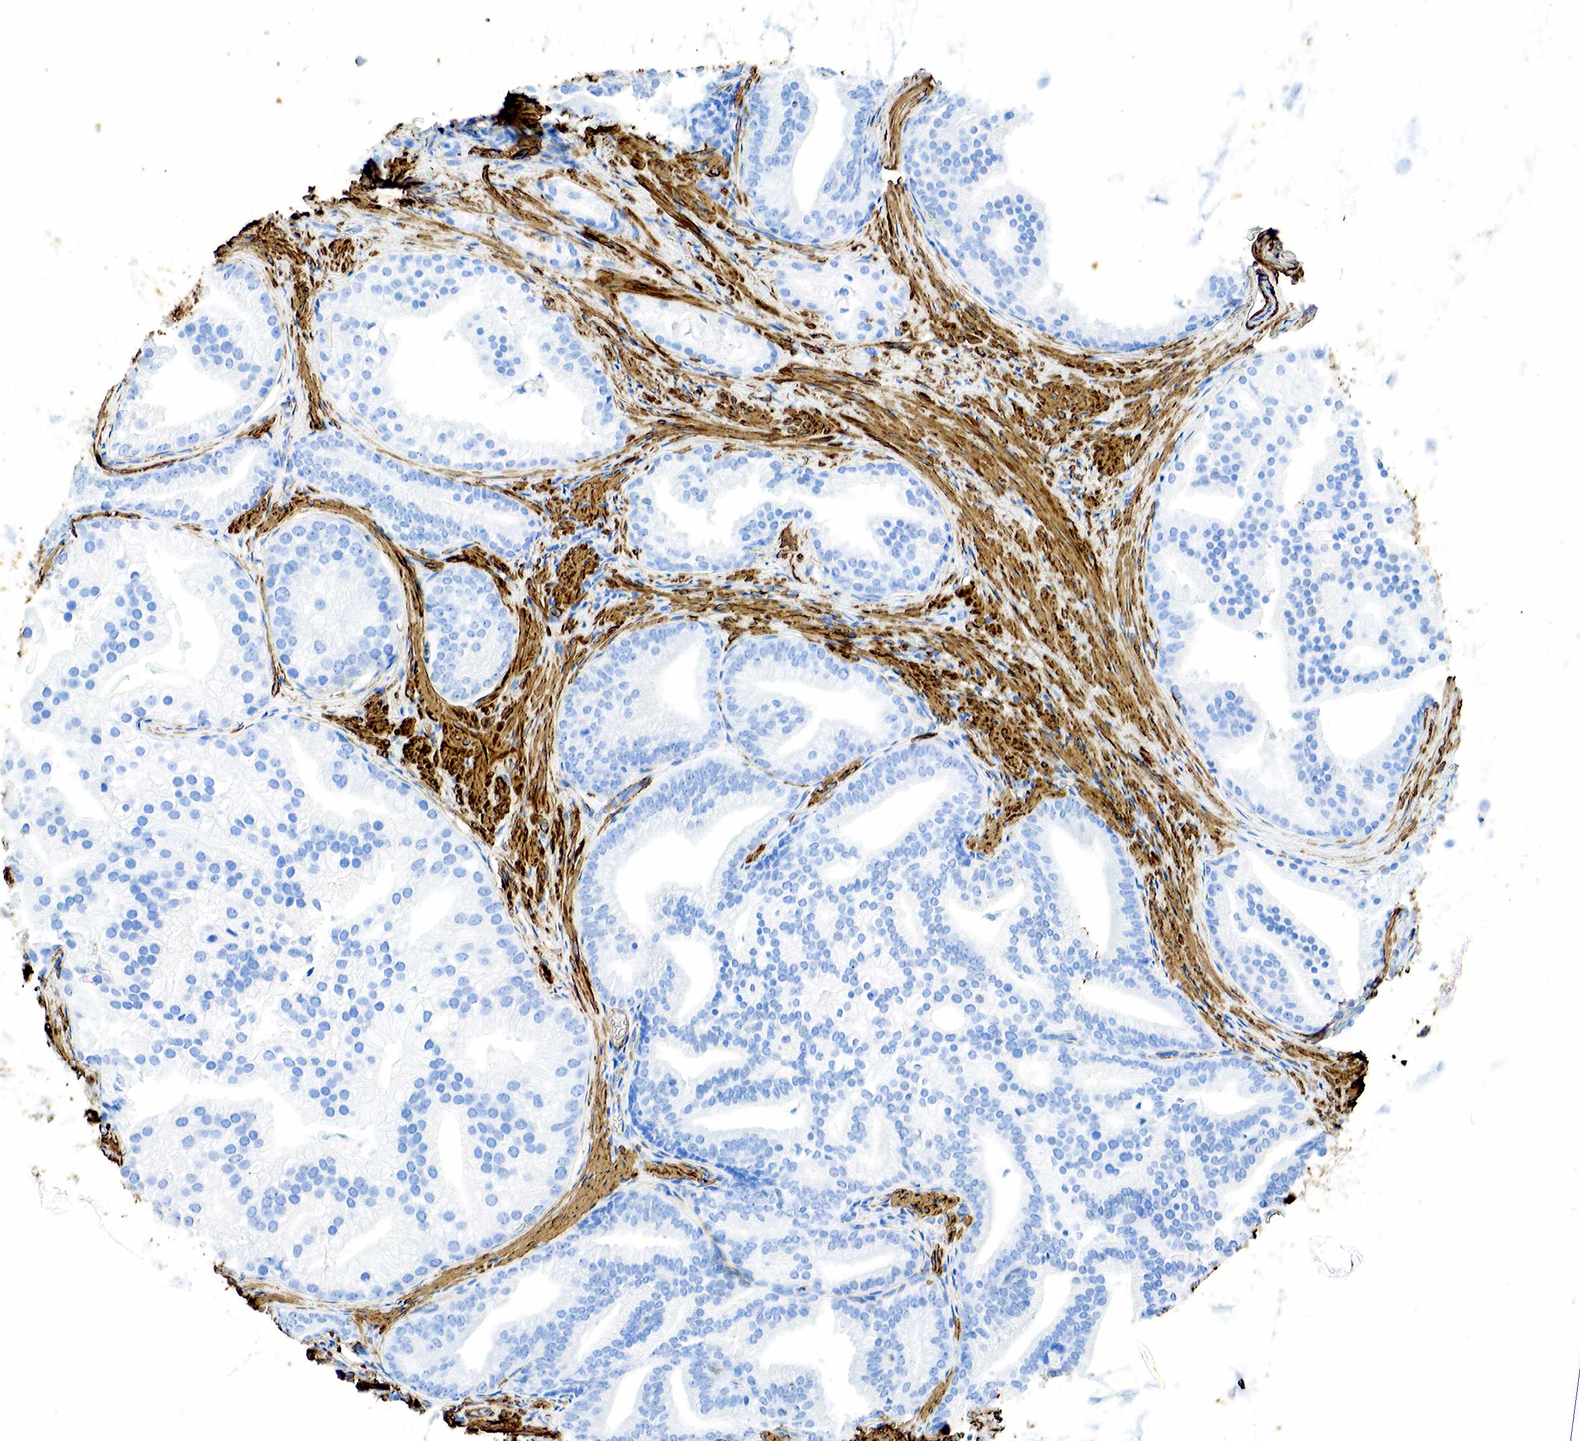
{"staining": {"intensity": "negative", "quantity": "none", "location": "none"}, "tissue": "prostate cancer", "cell_type": "Tumor cells", "image_type": "cancer", "snomed": [{"axis": "morphology", "description": "Adenocarcinoma, Low grade"}, {"axis": "topography", "description": "Prostate"}], "caption": "Immunohistochemistry photomicrograph of neoplastic tissue: prostate cancer stained with DAB shows no significant protein positivity in tumor cells. (DAB immunohistochemistry, high magnification).", "gene": "ACTA1", "patient": {"sex": "male", "age": 71}}